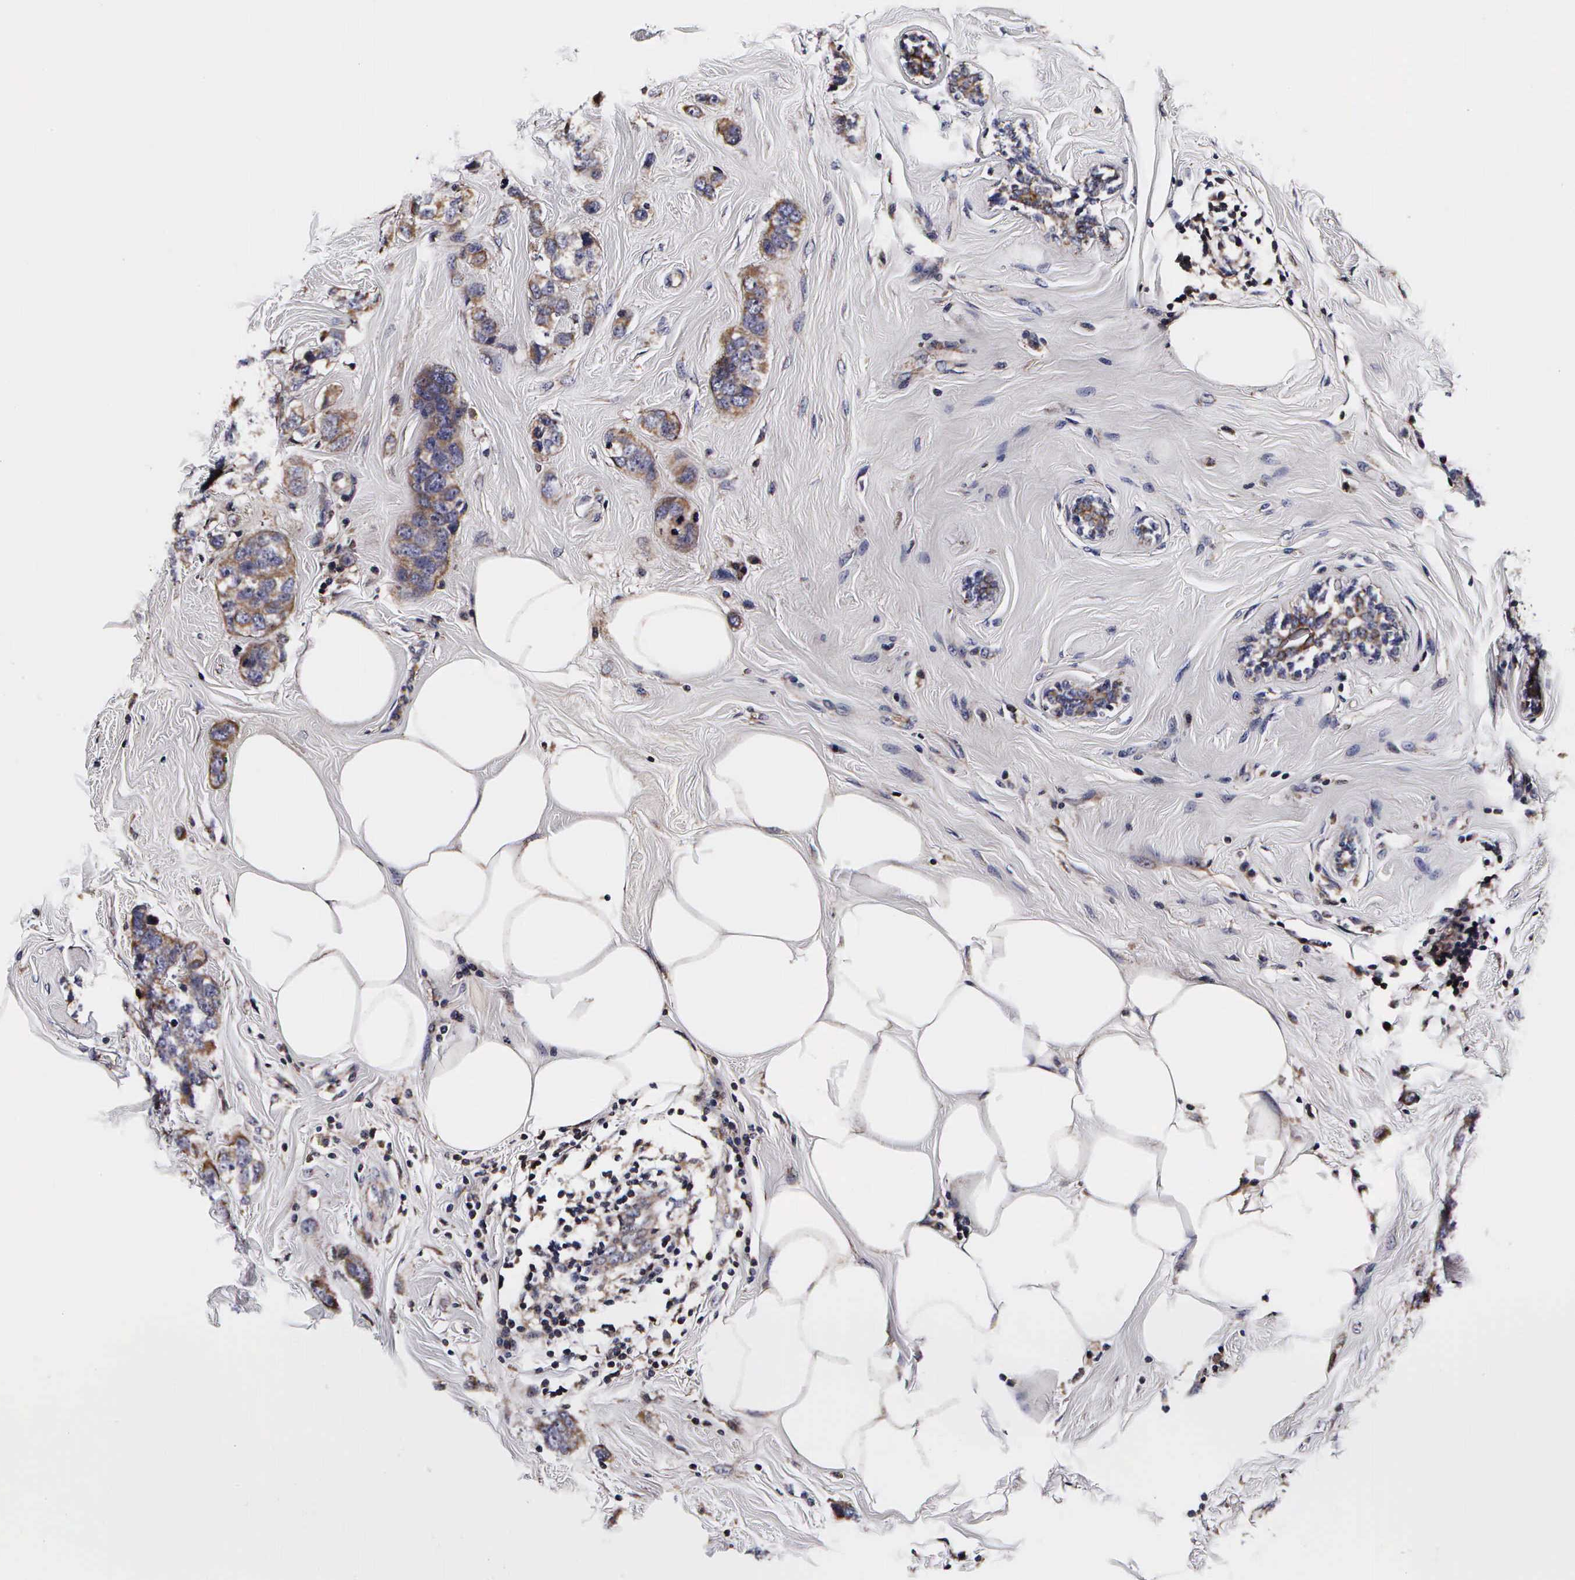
{"staining": {"intensity": "weak", "quantity": ">75%", "location": "cytoplasmic/membranous"}, "tissue": "breast cancer", "cell_type": "Tumor cells", "image_type": "cancer", "snomed": [{"axis": "morphology", "description": "Normal tissue, NOS"}, {"axis": "morphology", "description": "Duct carcinoma"}, {"axis": "topography", "description": "Breast"}], "caption": "Immunohistochemistry staining of breast infiltrating ductal carcinoma, which demonstrates low levels of weak cytoplasmic/membranous expression in about >75% of tumor cells indicating weak cytoplasmic/membranous protein positivity. The staining was performed using DAB (3,3'-diaminobenzidine) (brown) for protein detection and nuclei were counterstained in hematoxylin (blue).", "gene": "PSMA3", "patient": {"sex": "female", "age": 50}}